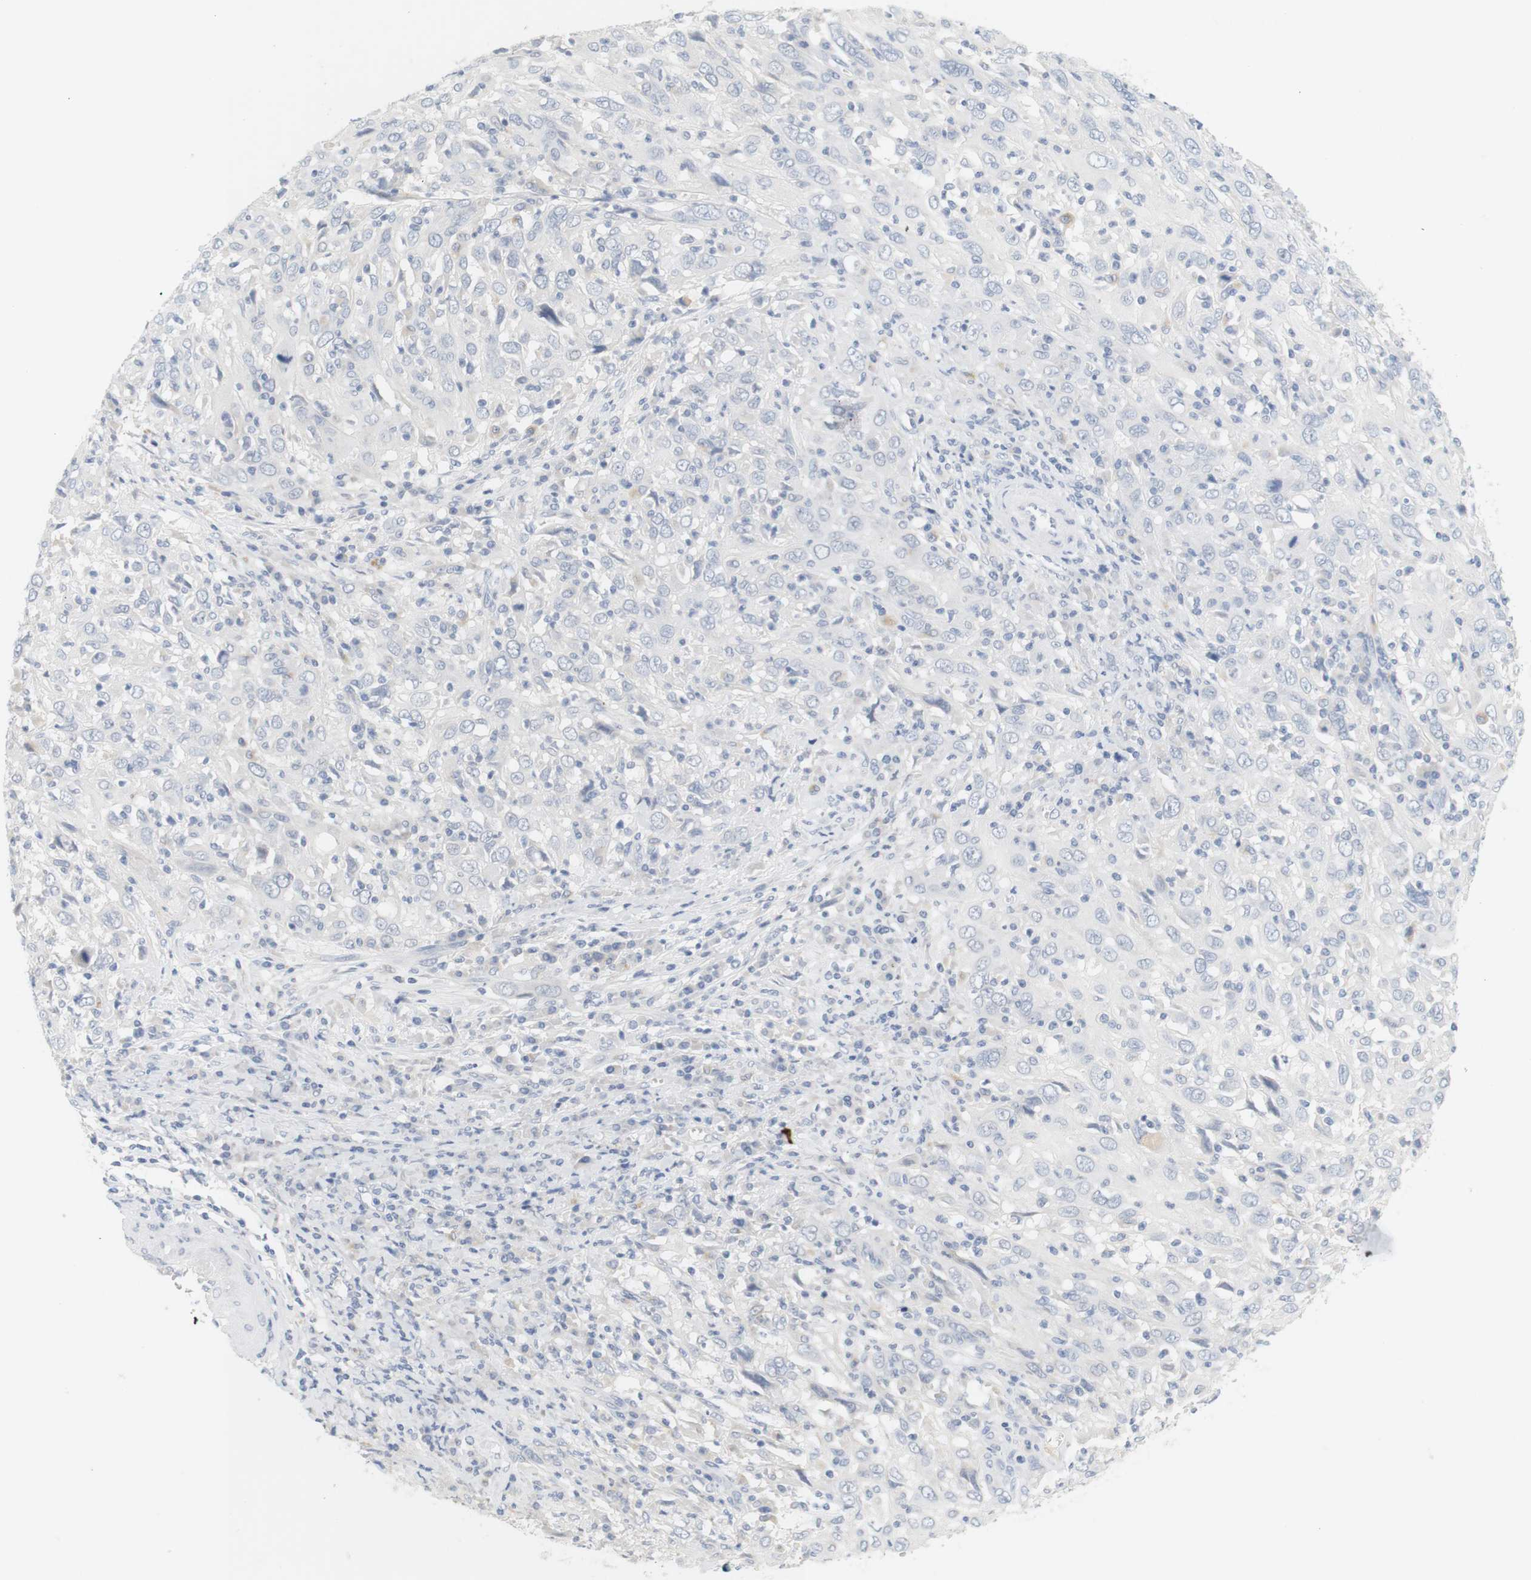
{"staining": {"intensity": "negative", "quantity": "none", "location": "none"}, "tissue": "cervical cancer", "cell_type": "Tumor cells", "image_type": "cancer", "snomed": [{"axis": "morphology", "description": "Squamous cell carcinoma, NOS"}, {"axis": "topography", "description": "Cervix"}], "caption": "This is a image of IHC staining of squamous cell carcinoma (cervical), which shows no expression in tumor cells.", "gene": "OPRM1", "patient": {"sex": "female", "age": 46}}